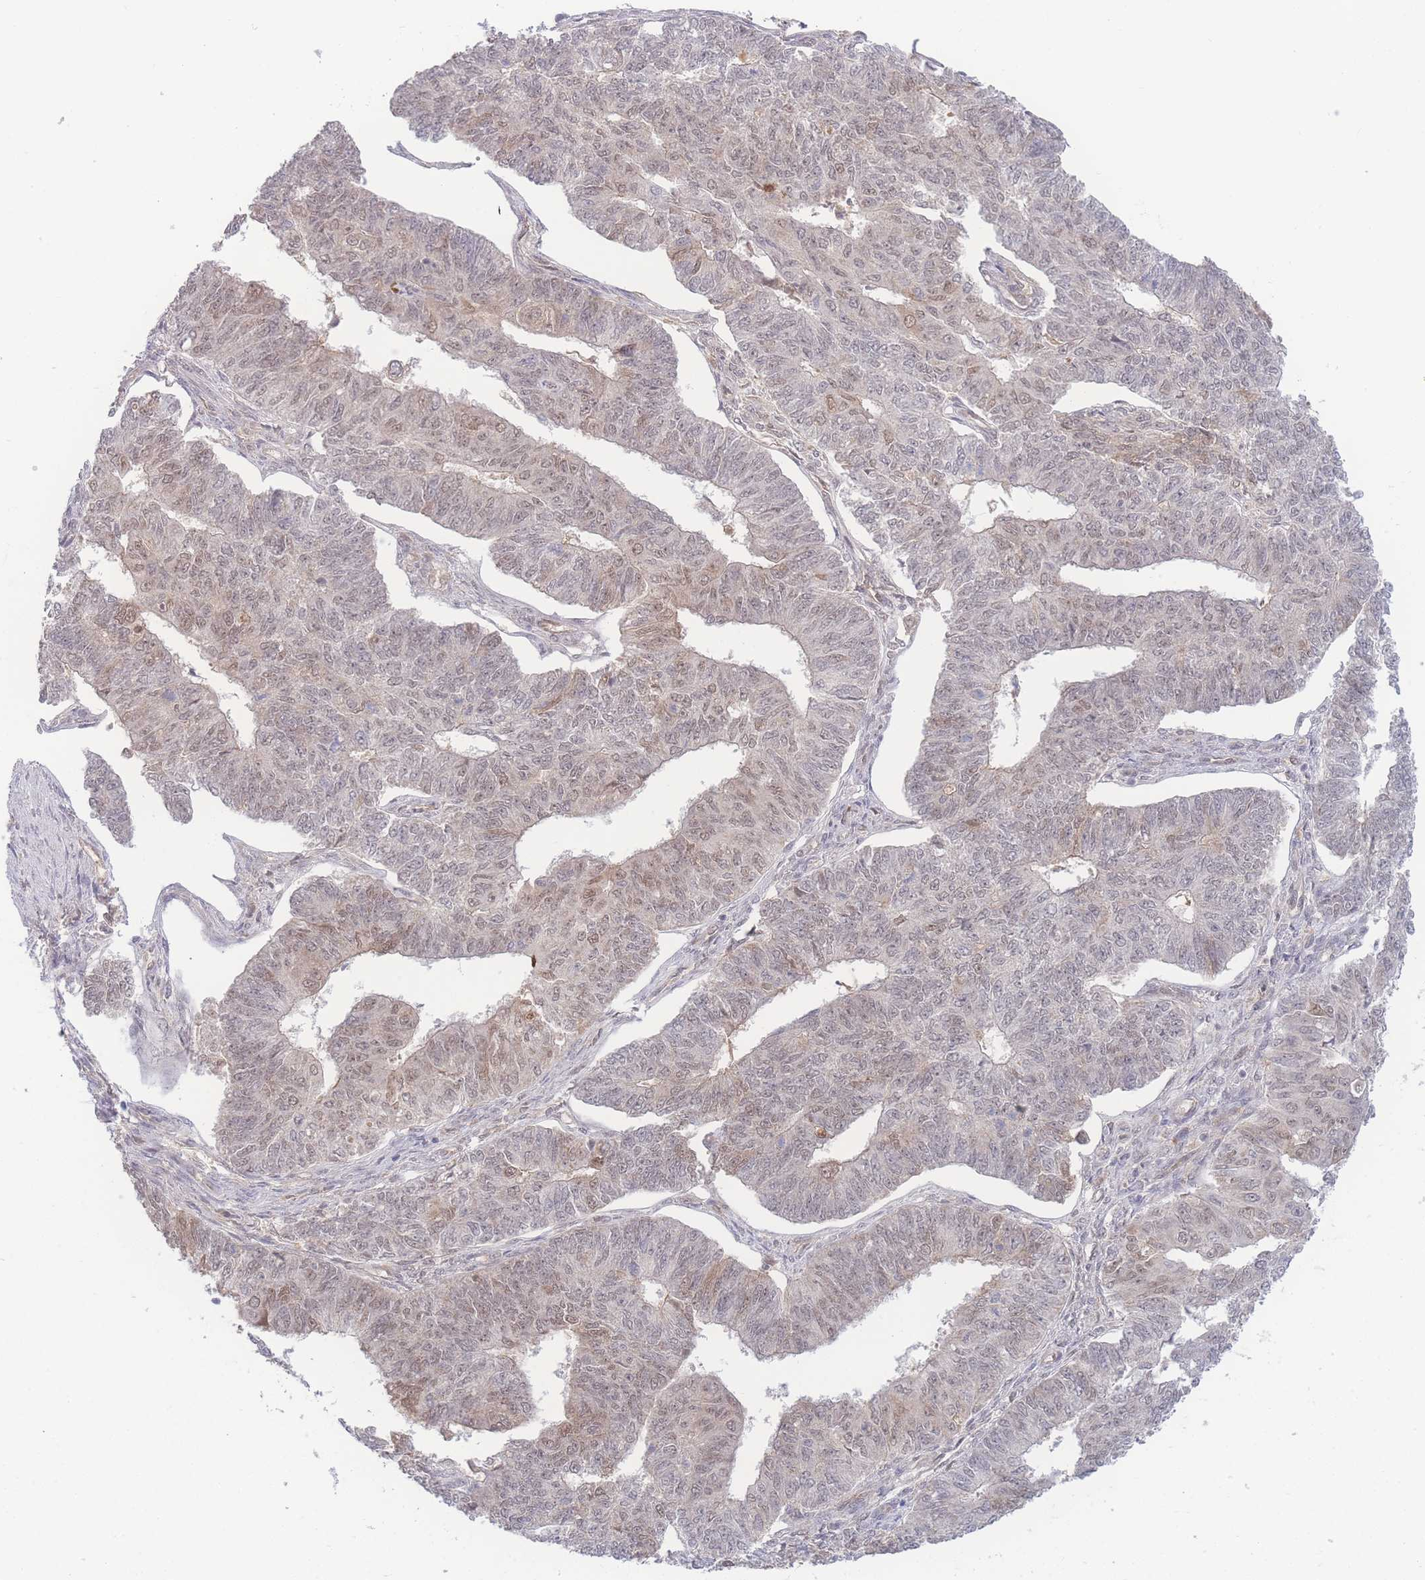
{"staining": {"intensity": "weak", "quantity": ">75%", "location": "nuclear"}, "tissue": "endometrial cancer", "cell_type": "Tumor cells", "image_type": "cancer", "snomed": [{"axis": "morphology", "description": "Adenocarcinoma, NOS"}, {"axis": "topography", "description": "Endometrium"}], "caption": "This is an image of immunohistochemistry staining of adenocarcinoma (endometrial), which shows weak positivity in the nuclear of tumor cells.", "gene": "RAVER1", "patient": {"sex": "female", "age": 32}}